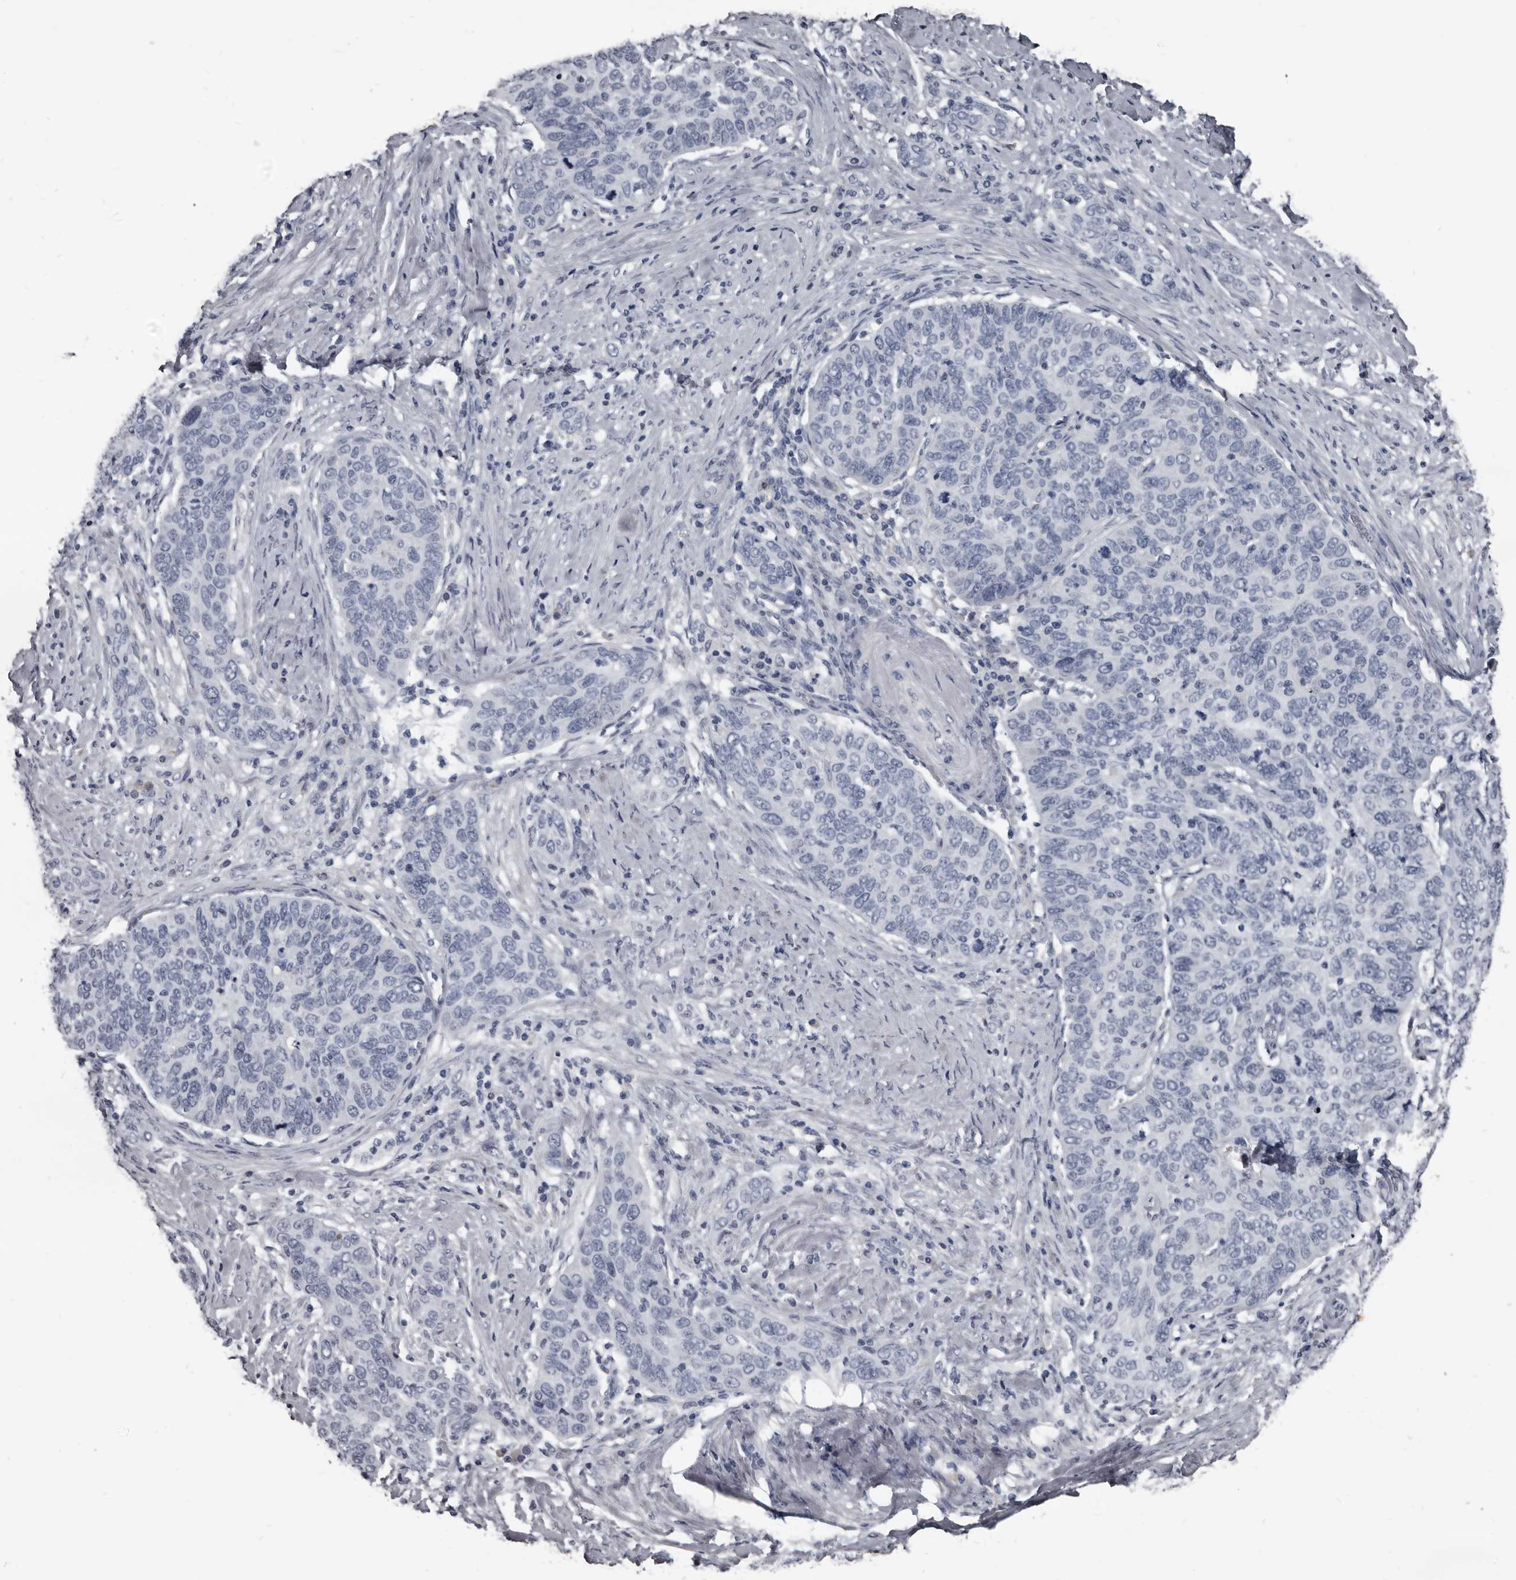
{"staining": {"intensity": "negative", "quantity": "none", "location": "none"}, "tissue": "cervical cancer", "cell_type": "Tumor cells", "image_type": "cancer", "snomed": [{"axis": "morphology", "description": "Squamous cell carcinoma, NOS"}, {"axis": "topography", "description": "Cervix"}], "caption": "High magnification brightfield microscopy of cervical cancer stained with DAB (brown) and counterstained with hematoxylin (blue): tumor cells show no significant positivity. The staining was performed using DAB to visualize the protein expression in brown, while the nuclei were stained in blue with hematoxylin (Magnification: 20x).", "gene": "GREB1", "patient": {"sex": "female", "age": 60}}